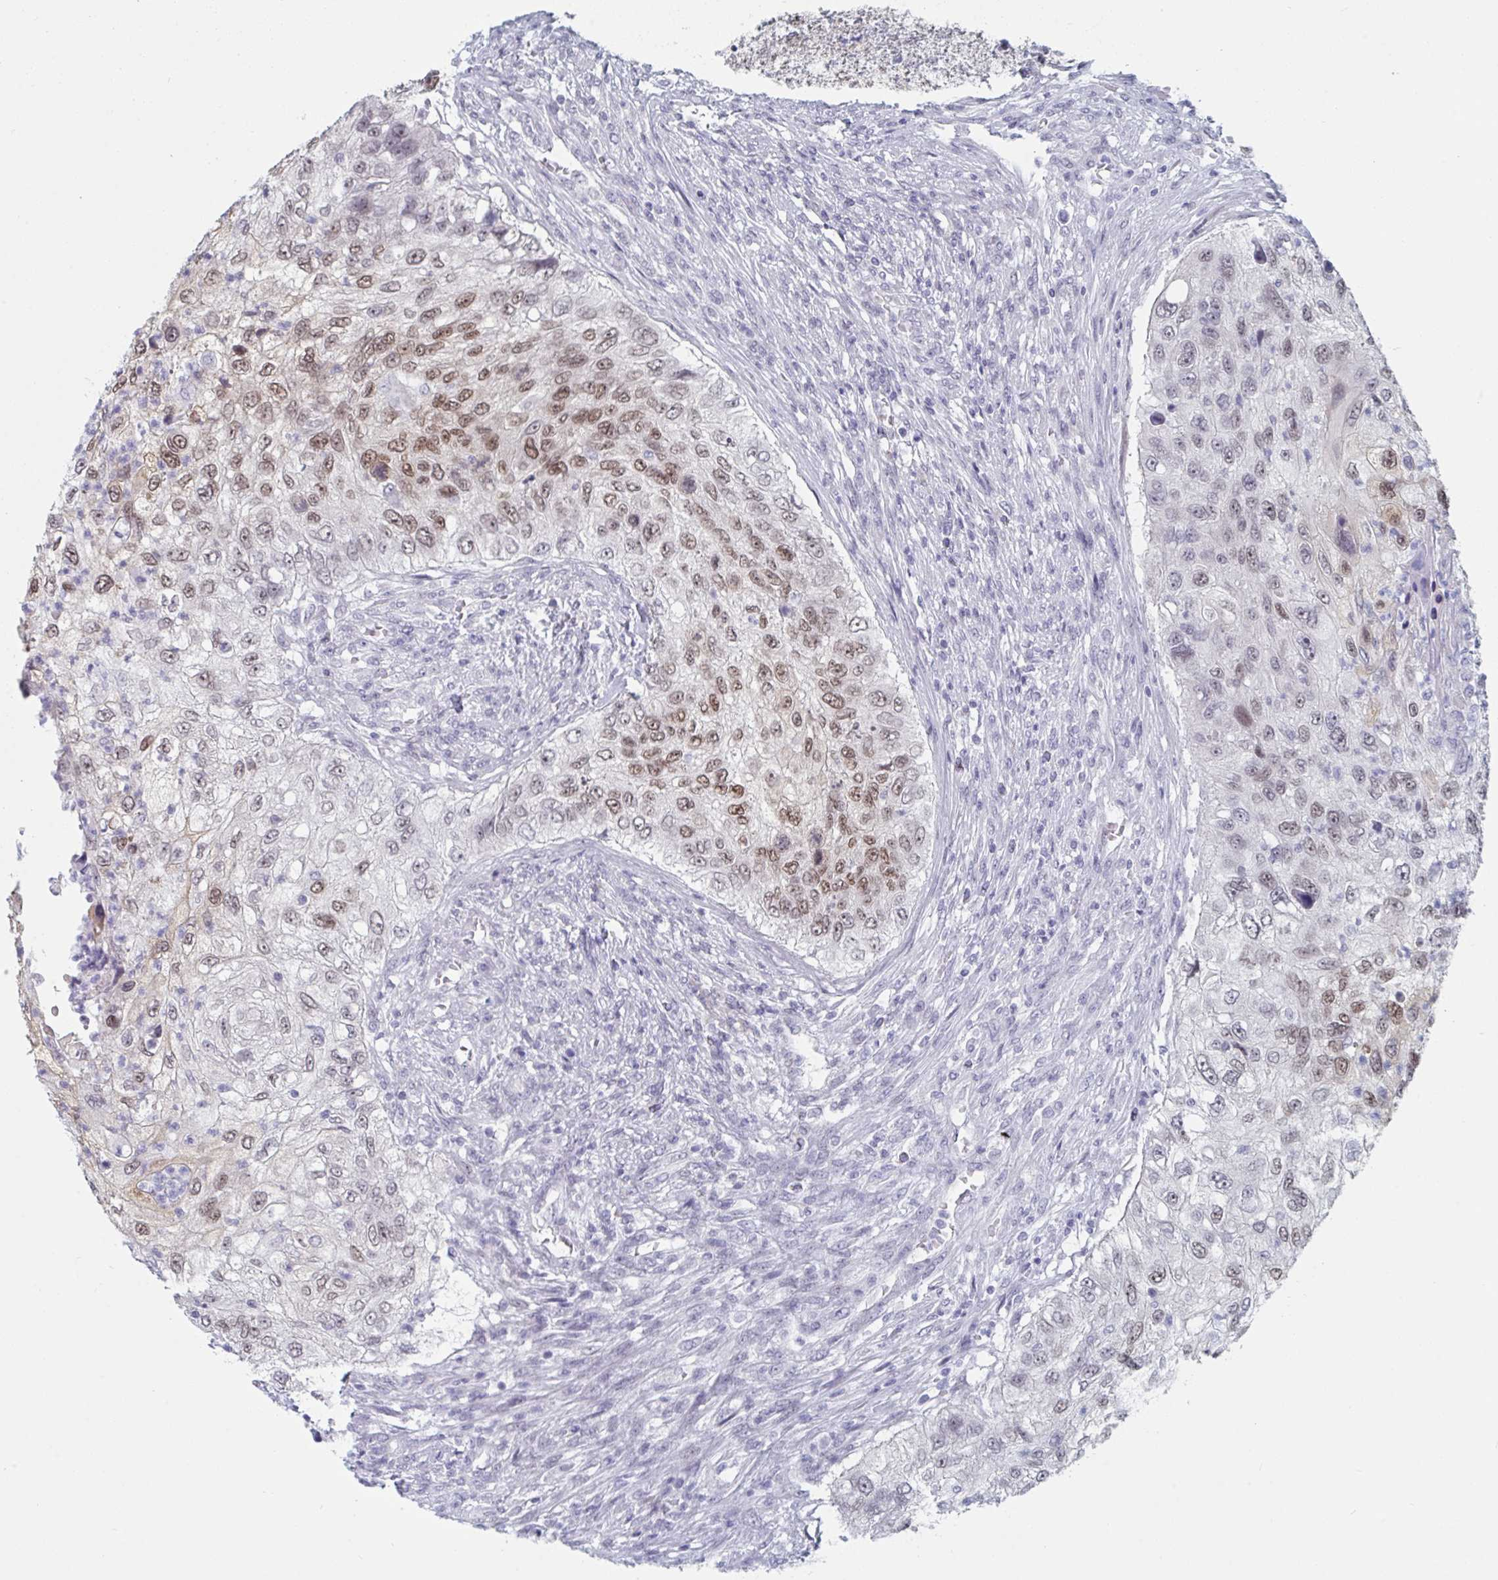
{"staining": {"intensity": "moderate", "quantity": "25%-75%", "location": "nuclear"}, "tissue": "urothelial cancer", "cell_type": "Tumor cells", "image_type": "cancer", "snomed": [{"axis": "morphology", "description": "Urothelial carcinoma, High grade"}, {"axis": "topography", "description": "Urinary bladder"}], "caption": "Moderate nuclear positivity is present in about 25%-75% of tumor cells in urothelial carcinoma (high-grade).", "gene": "FOXA1", "patient": {"sex": "female", "age": 60}}